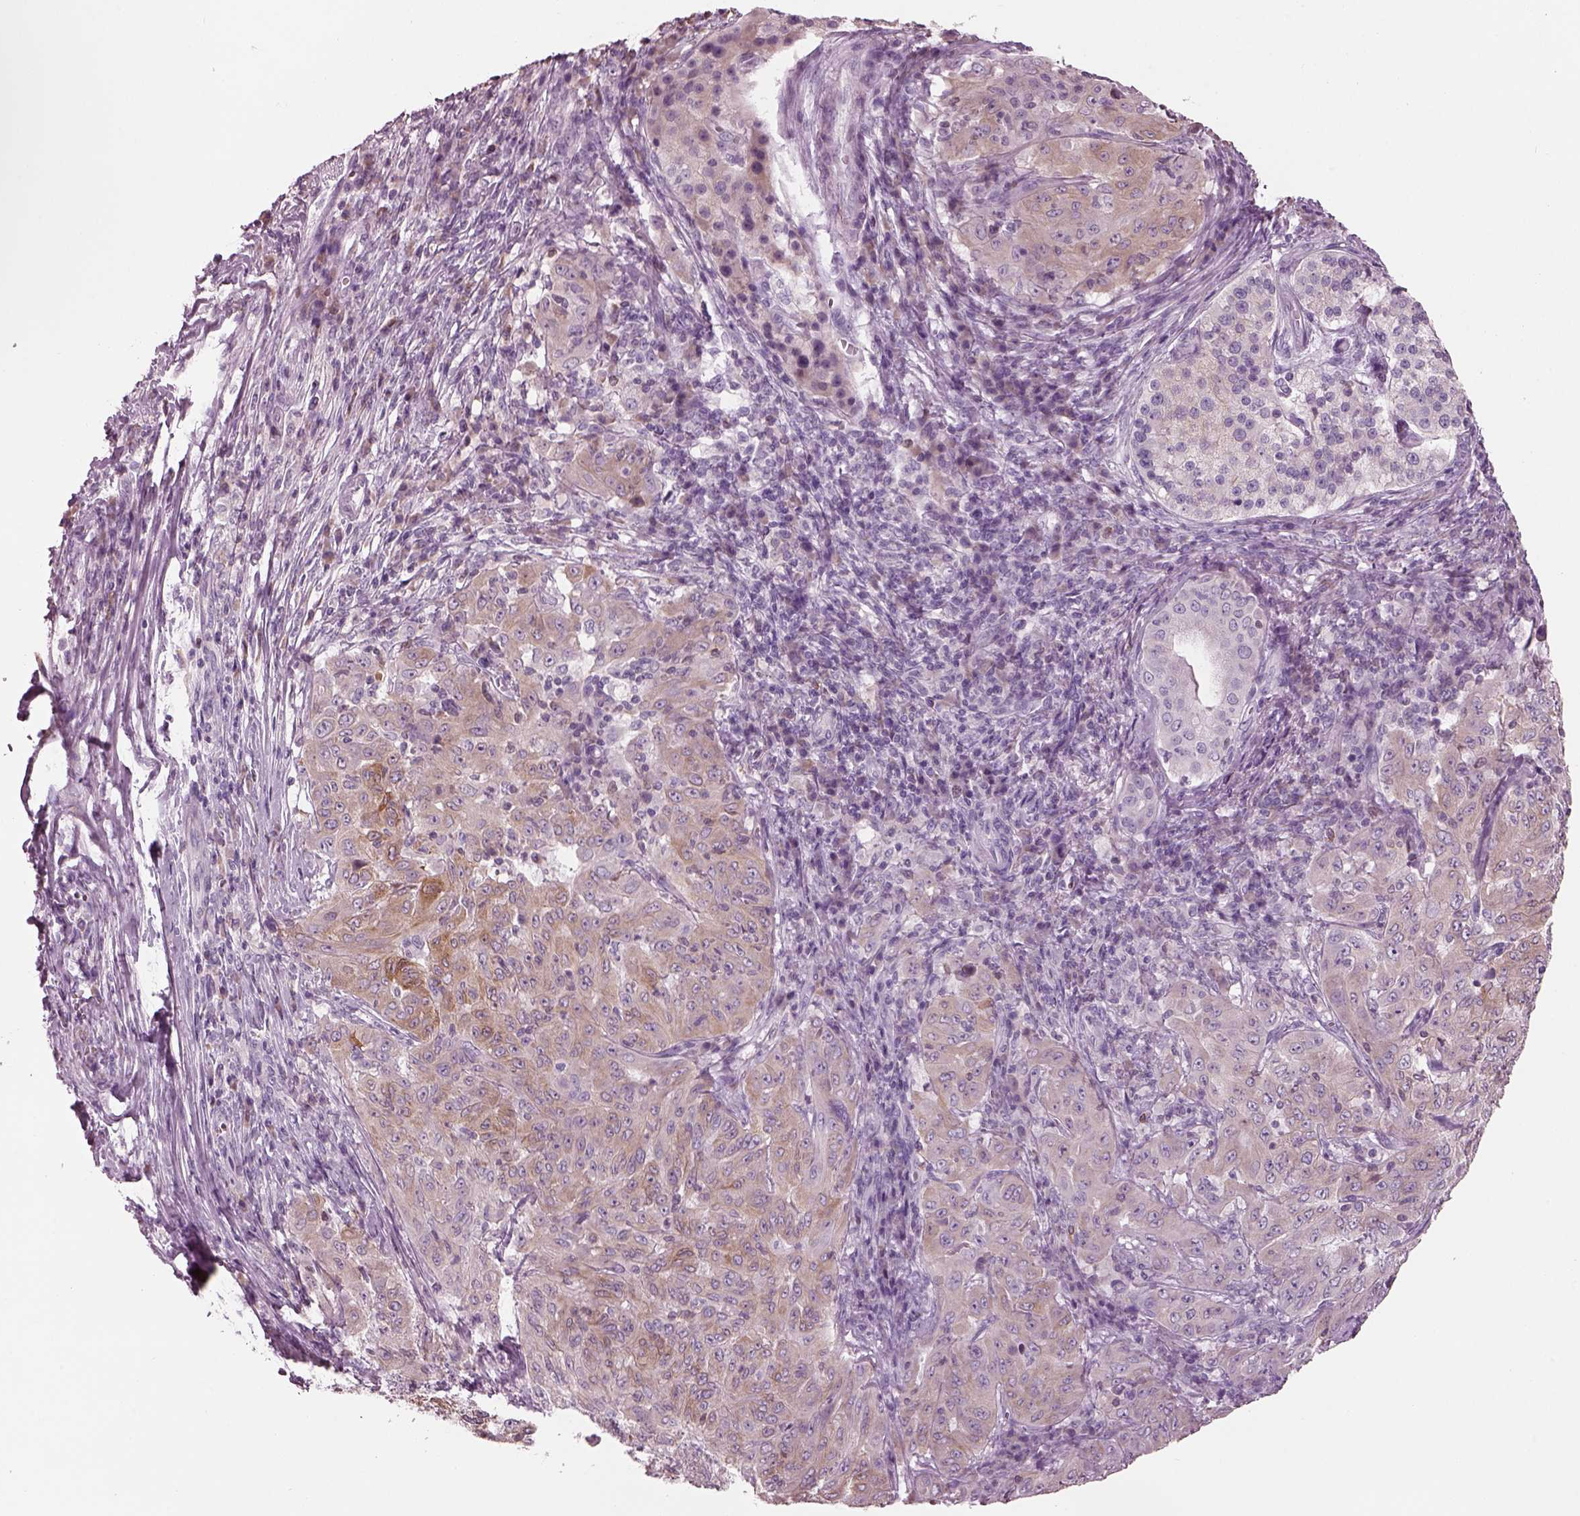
{"staining": {"intensity": "negative", "quantity": "none", "location": "none"}, "tissue": "pancreatic cancer", "cell_type": "Tumor cells", "image_type": "cancer", "snomed": [{"axis": "morphology", "description": "Adenocarcinoma, NOS"}, {"axis": "topography", "description": "Pancreas"}], "caption": "A micrograph of pancreatic cancer (adenocarcinoma) stained for a protein reveals no brown staining in tumor cells. The staining is performed using DAB (3,3'-diaminobenzidine) brown chromogen with nuclei counter-stained in using hematoxylin.", "gene": "SLC27A2", "patient": {"sex": "male", "age": 63}}